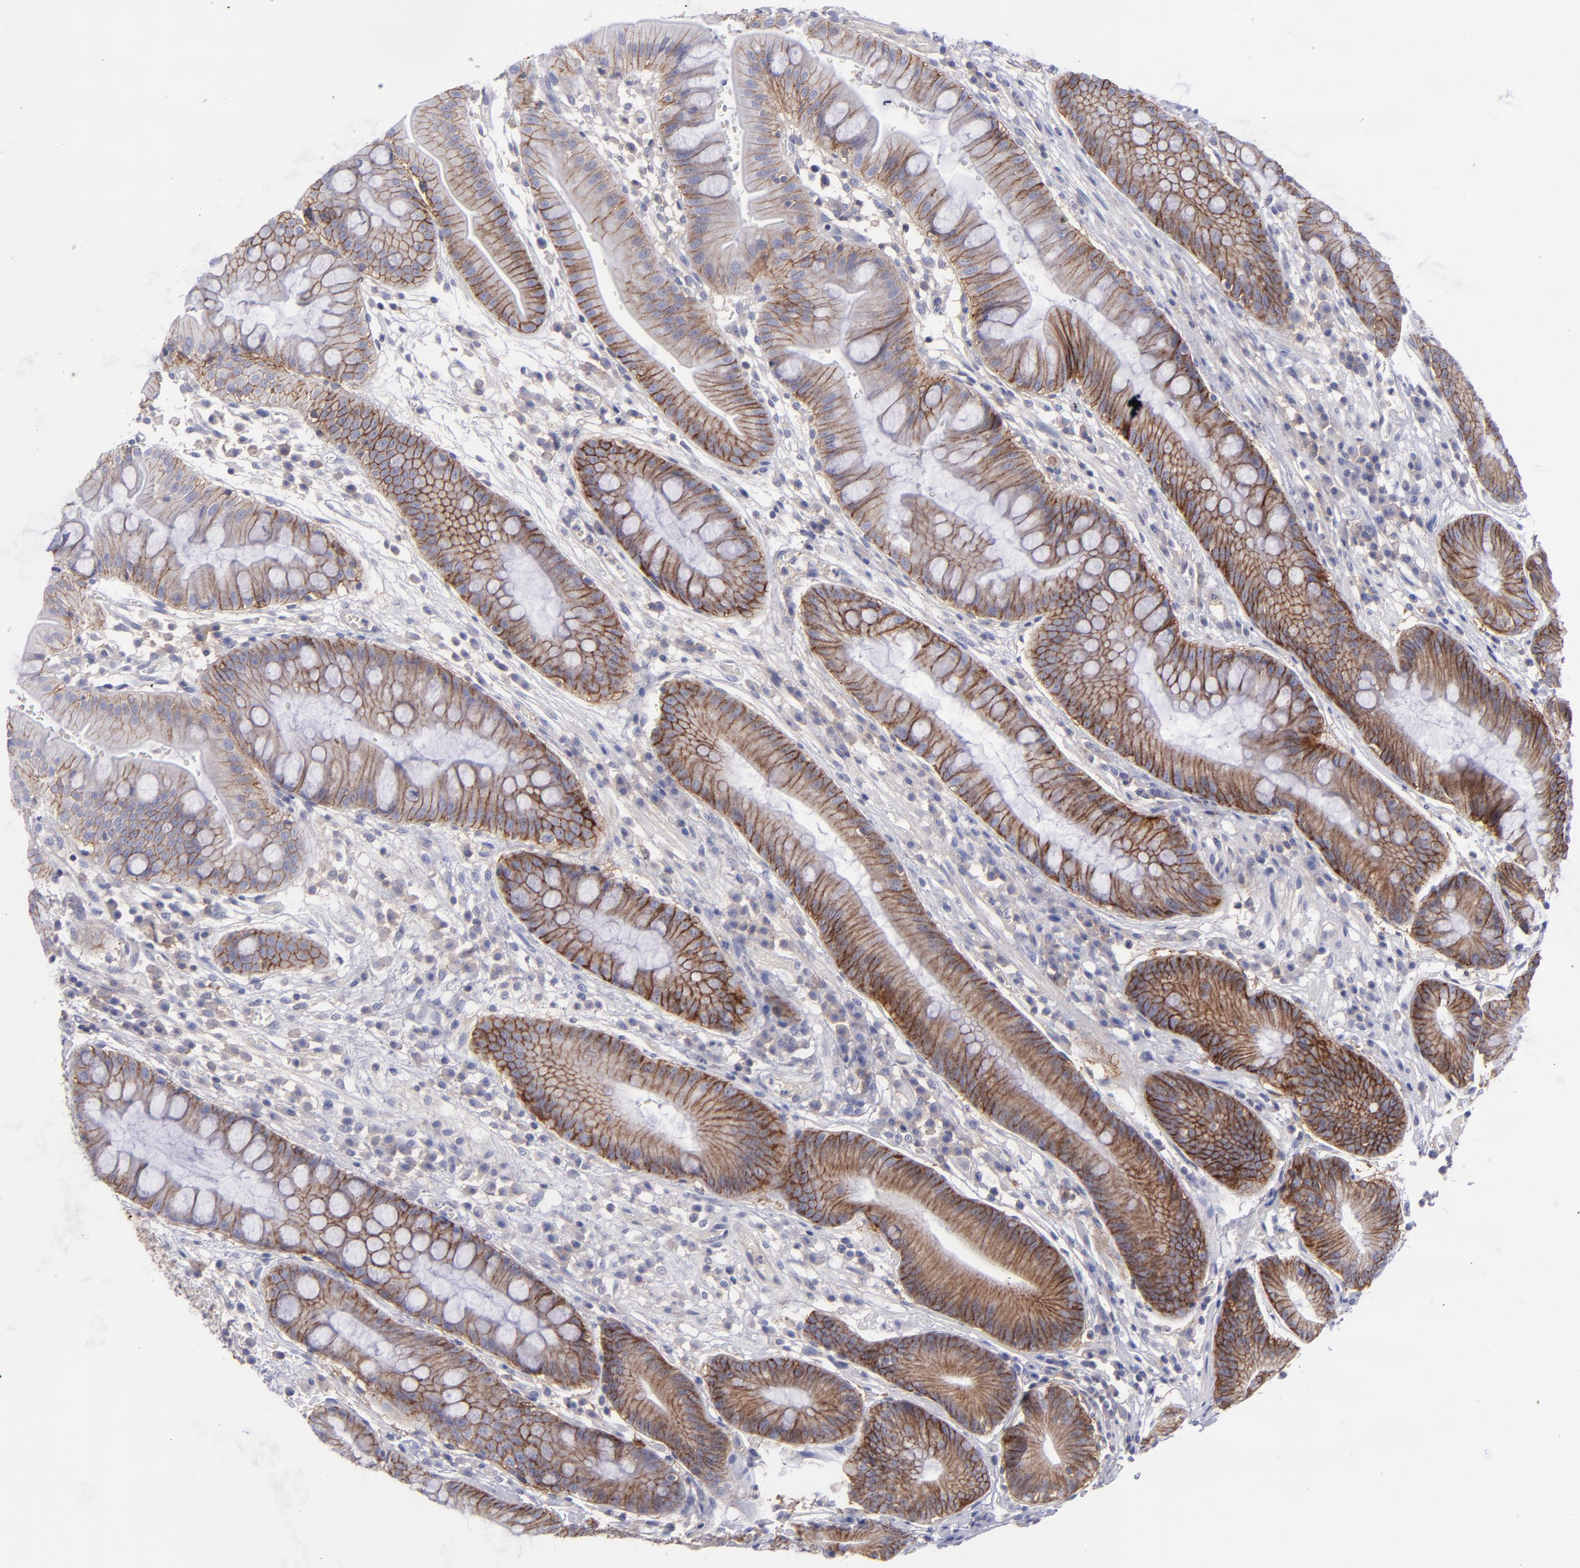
{"staining": {"intensity": "strong", "quantity": "25%-75%", "location": "cytoplasmic/membranous"}, "tissue": "stomach", "cell_type": "Glandular cells", "image_type": "normal", "snomed": [{"axis": "morphology", "description": "Normal tissue, NOS"}, {"axis": "morphology", "description": "Inflammation, NOS"}, {"axis": "topography", "description": "Stomach, lower"}], "caption": "The photomicrograph reveals a brown stain indicating the presence of a protein in the cytoplasmic/membranous of glandular cells in stomach. (DAB IHC, brown staining for protein, blue staining for nuclei).", "gene": "BSG", "patient": {"sex": "male", "age": 59}}